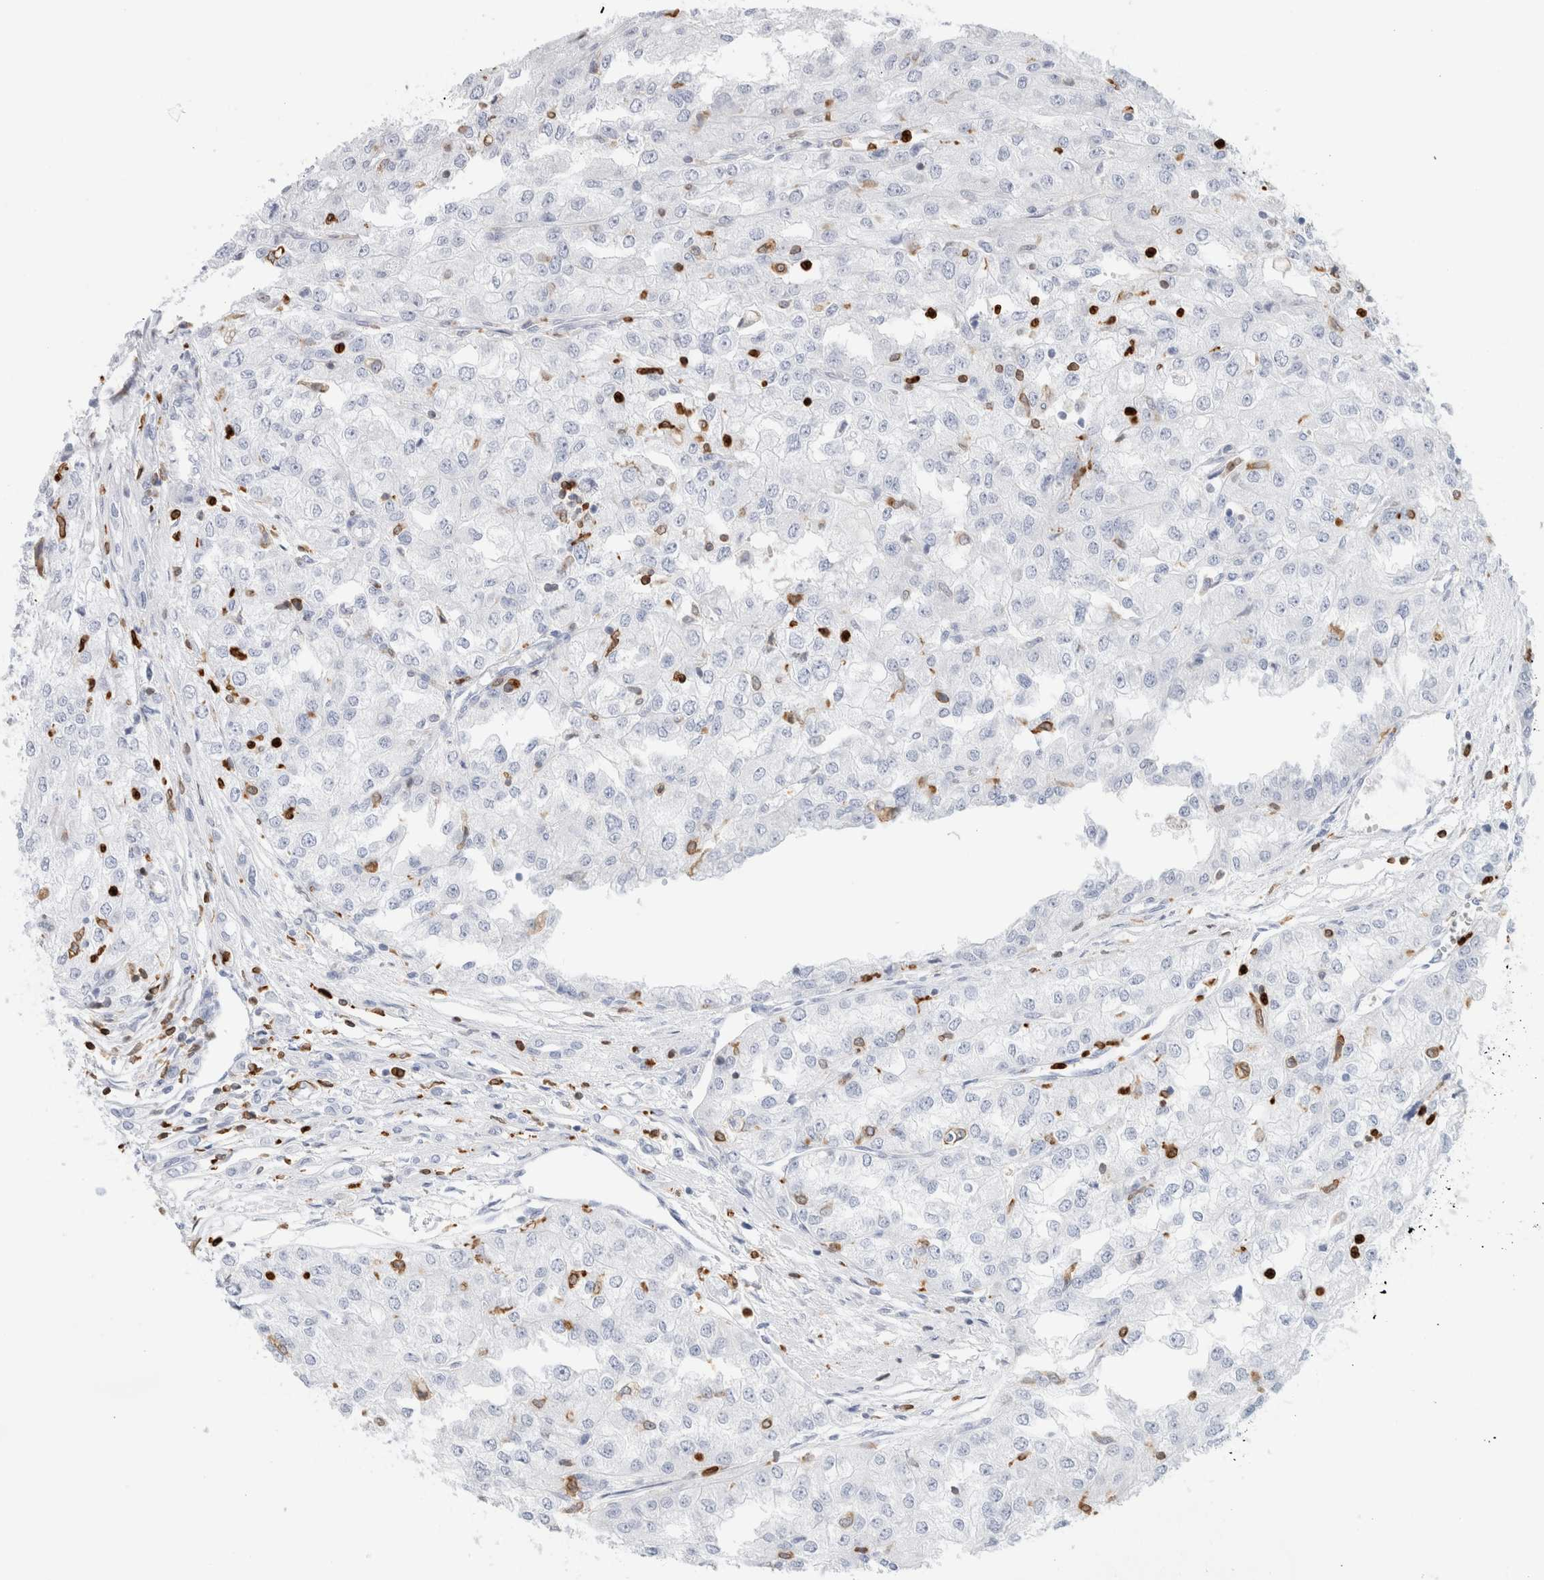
{"staining": {"intensity": "negative", "quantity": "none", "location": "none"}, "tissue": "renal cancer", "cell_type": "Tumor cells", "image_type": "cancer", "snomed": [{"axis": "morphology", "description": "Adenocarcinoma, NOS"}, {"axis": "topography", "description": "Kidney"}], "caption": "A histopathology image of renal cancer stained for a protein demonstrates no brown staining in tumor cells.", "gene": "ALOX5AP", "patient": {"sex": "female", "age": 54}}